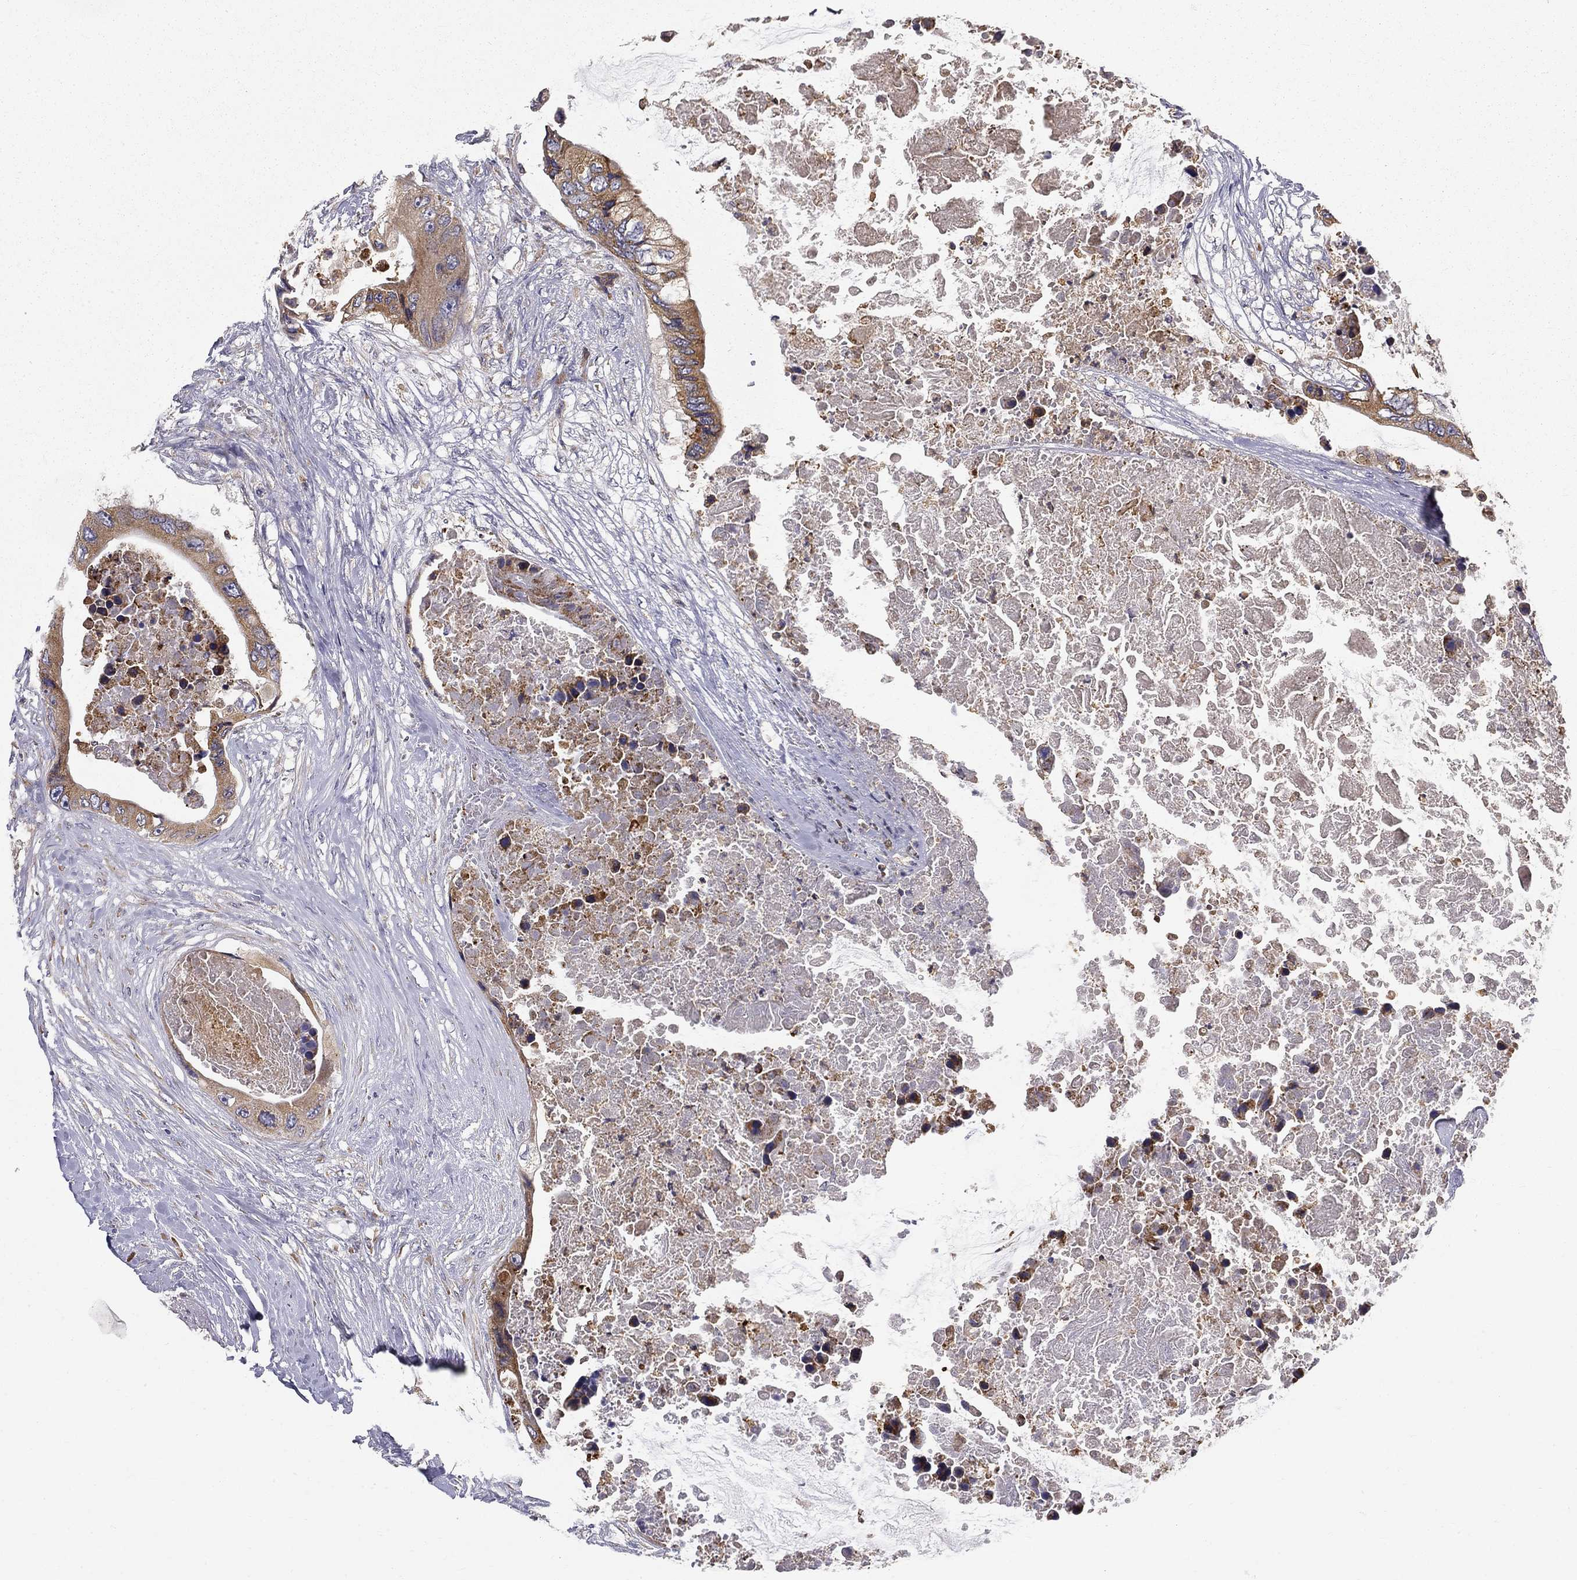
{"staining": {"intensity": "weak", "quantity": ">75%", "location": "cytoplasmic/membranous"}, "tissue": "colorectal cancer", "cell_type": "Tumor cells", "image_type": "cancer", "snomed": [{"axis": "morphology", "description": "Adenocarcinoma, NOS"}, {"axis": "topography", "description": "Rectum"}], "caption": "Weak cytoplasmic/membranous positivity is appreciated in about >75% of tumor cells in colorectal adenocarcinoma.", "gene": "PRDX4", "patient": {"sex": "male", "age": 63}}